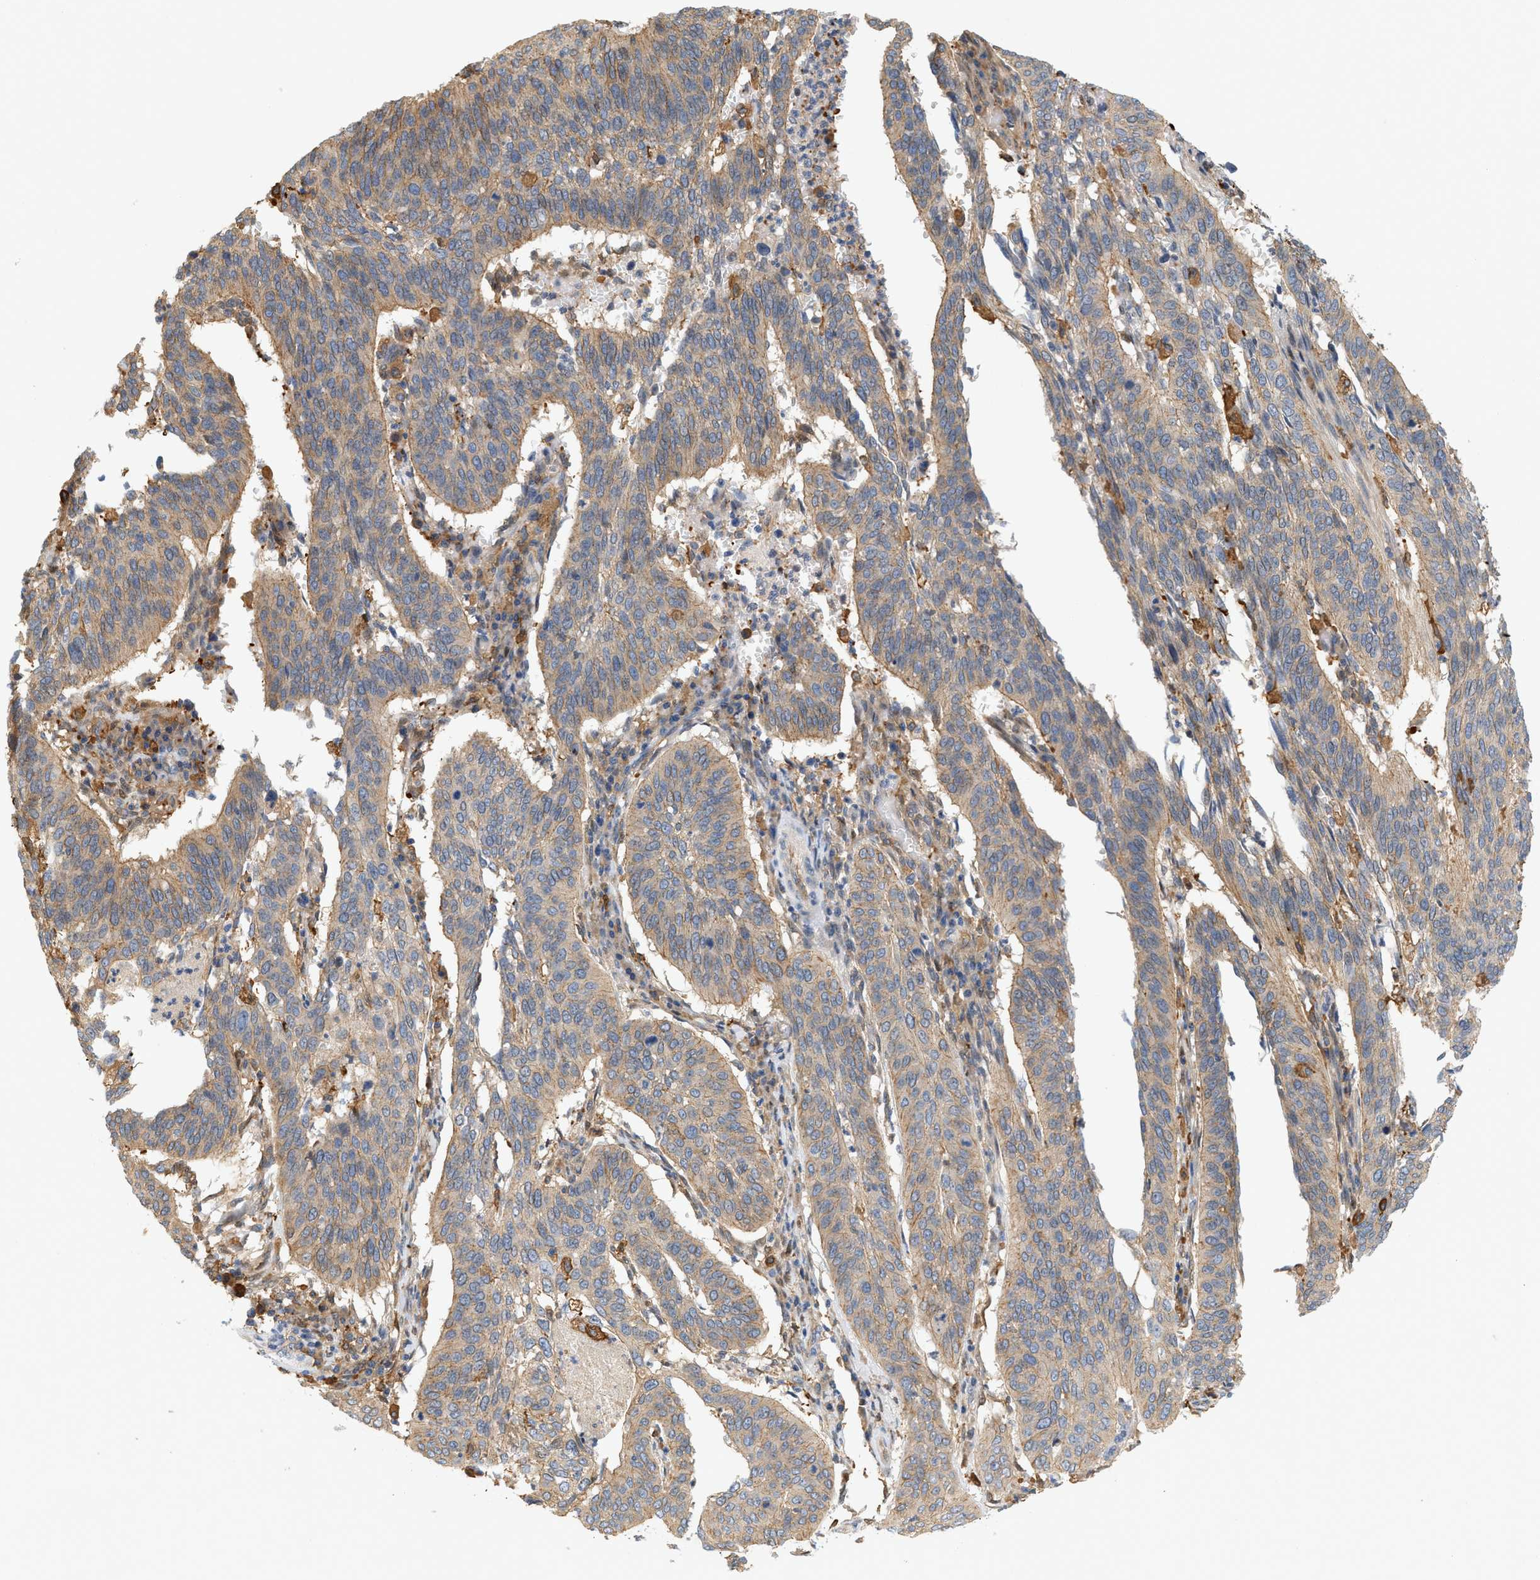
{"staining": {"intensity": "weak", "quantity": ">75%", "location": "cytoplasmic/membranous"}, "tissue": "cervical cancer", "cell_type": "Tumor cells", "image_type": "cancer", "snomed": [{"axis": "morphology", "description": "Normal tissue, NOS"}, {"axis": "morphology", "description": "Squamous cell carcinoma, NOS"}, {"axis": "topography", "description": "Cervix"}], "caption": "Tumor cells show low levels of weak cytoplasmic/membranous positivity in about >75% of cells in human squamous cell carcinoma (cervical). (IHC, brightfield microscopy, high magnification).", "gene": "CTXN1", "patient": {"sex": "female", "age": 39}}